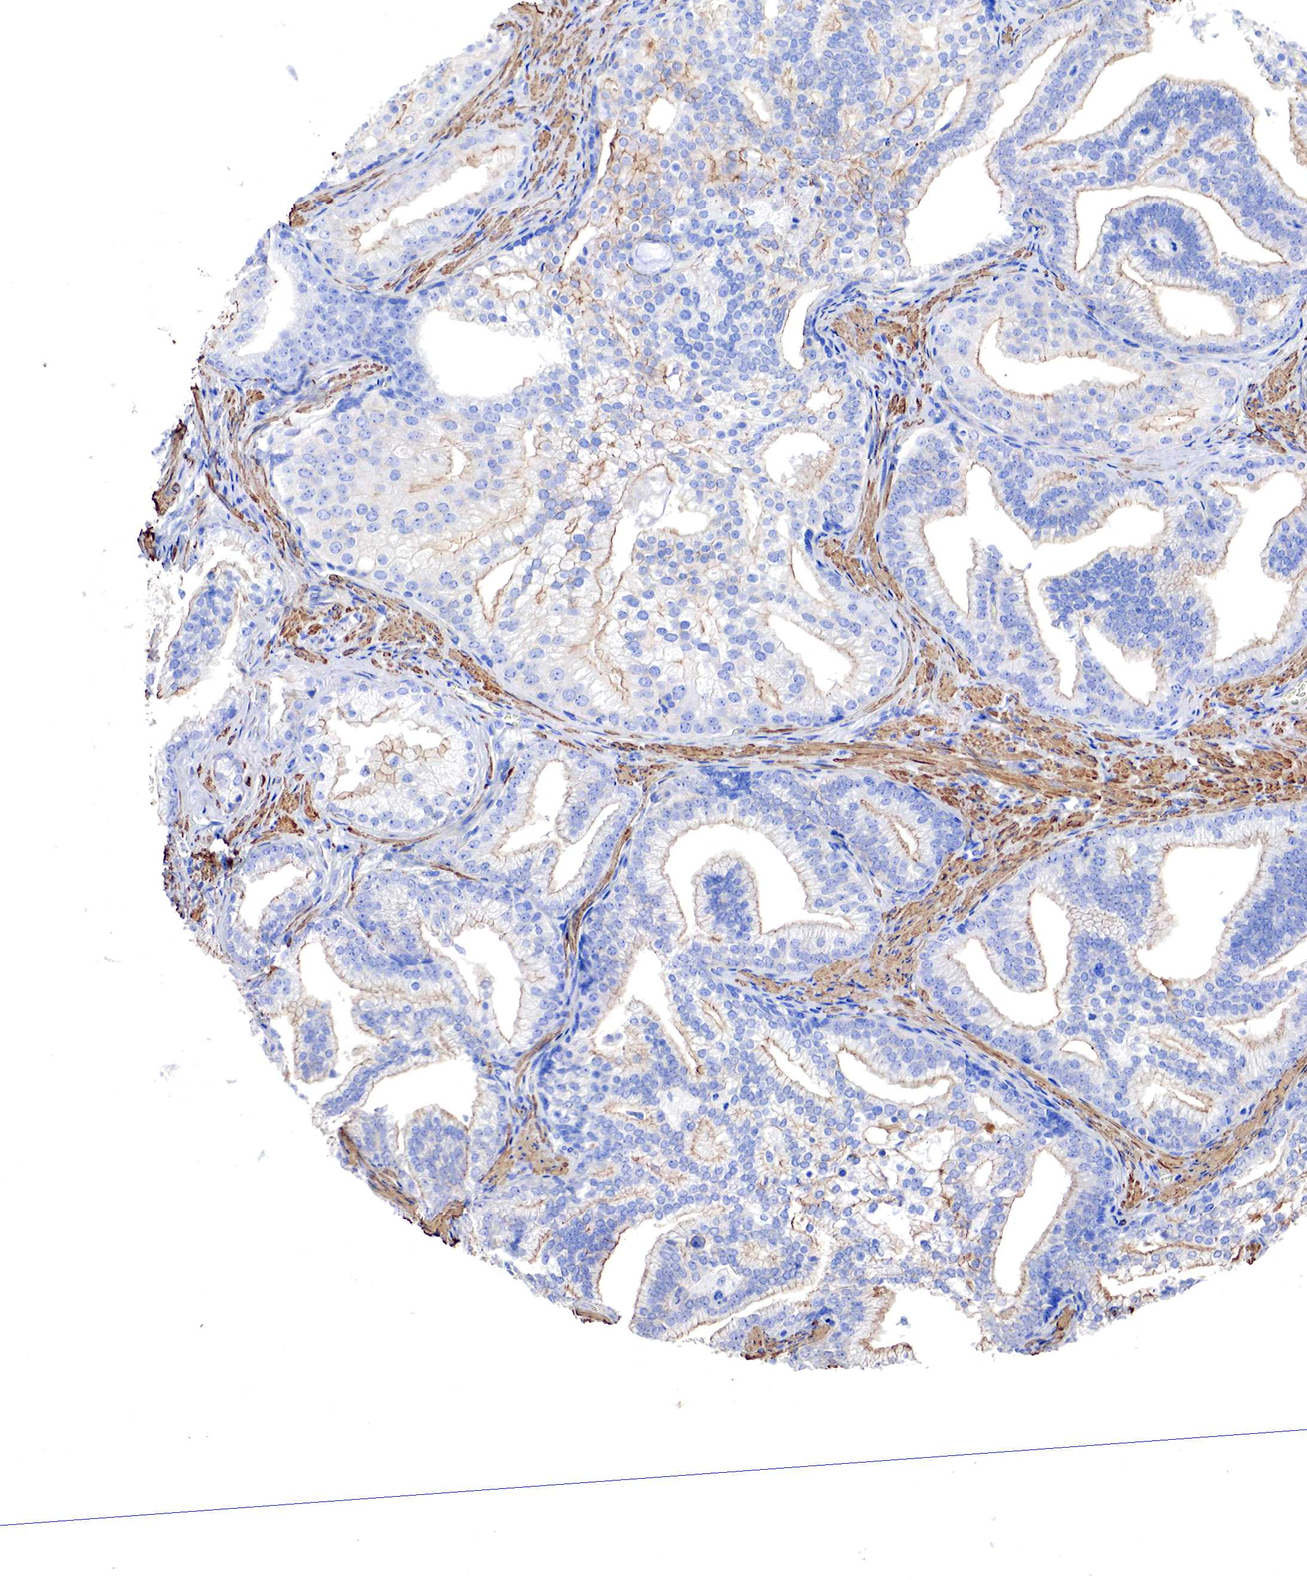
{"staining": {"intensity": "negative", "quantity": "none", "location": "none"}, "tissue": "prostate cancer", "cell_type": "Tumor cells", "image_type": "cancer", "snomed": [{"axis": "morphology", "description": "Adenocarcinoma, Low grade"}, {"axis": "topography", "description": "Prostate"}], "caption": "Prostate cancer stained for a protein using immunohistochemistry (IHC) displays no positivity tumor cells.", "gene": "TPM1", "patient": {"sex": "male", "age": 71}}